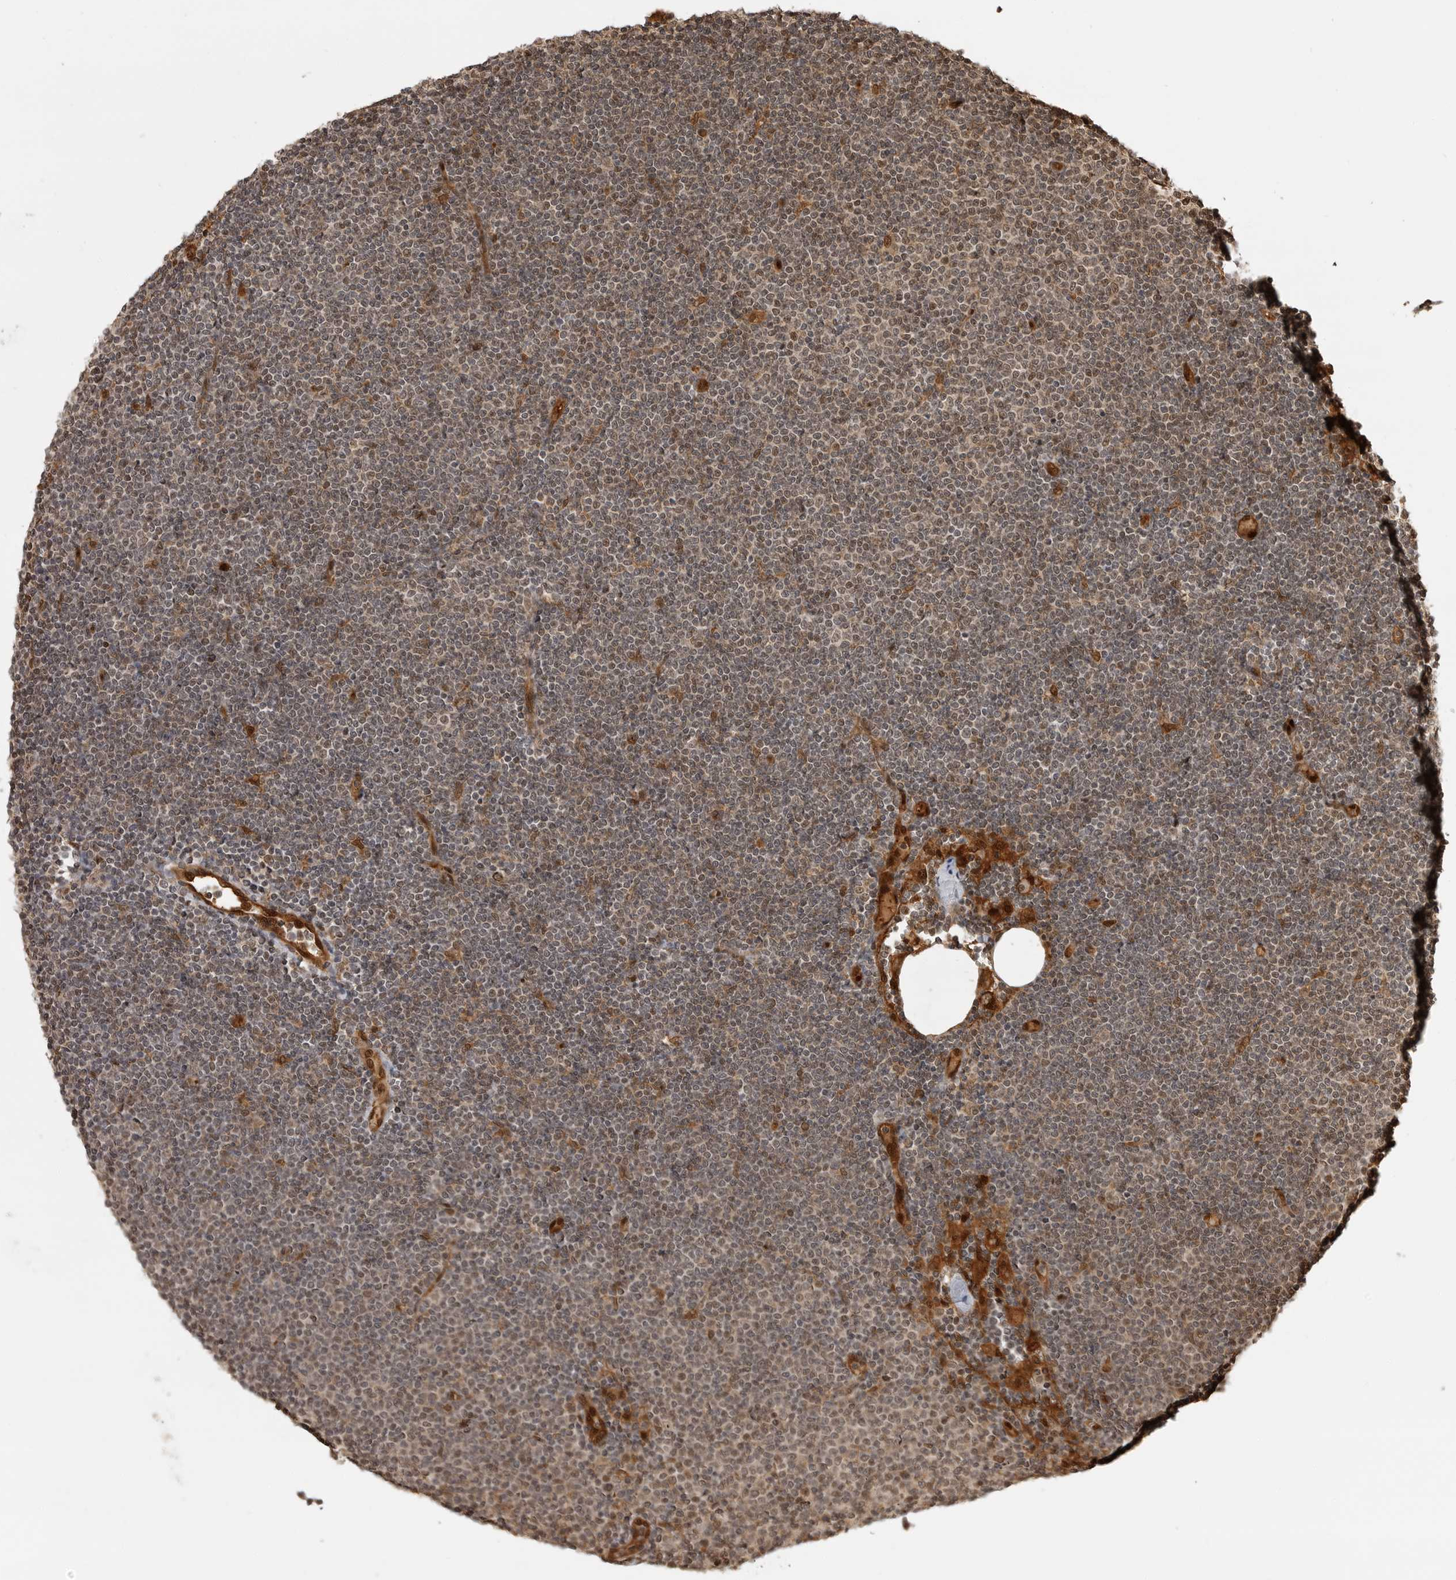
{"staining": {"intensity": "weak", "quantity": "25%-75%", "location": "nuclear"}, "tissue": "lymphoma", "cell_type": "Tumor cells", "image_type": "cancer", "snomed": [{"axis": "morphology", "description": "Malignant lymphoma, non-Hodgkin's type, Low grade"}, {"axis": "topography", "description": "Lymph node"}], "caption": "An immunohistochemistry (IHC) photomicrograph of tumor tissue is shown. Protein staining in brown shows weak nuclear positivity in malignant lymphoma, non-Hodgkin's type (low-grade) within tumor cells.", "gene": "BMP2K", "patient": {"sex": "female", "age": 53}}